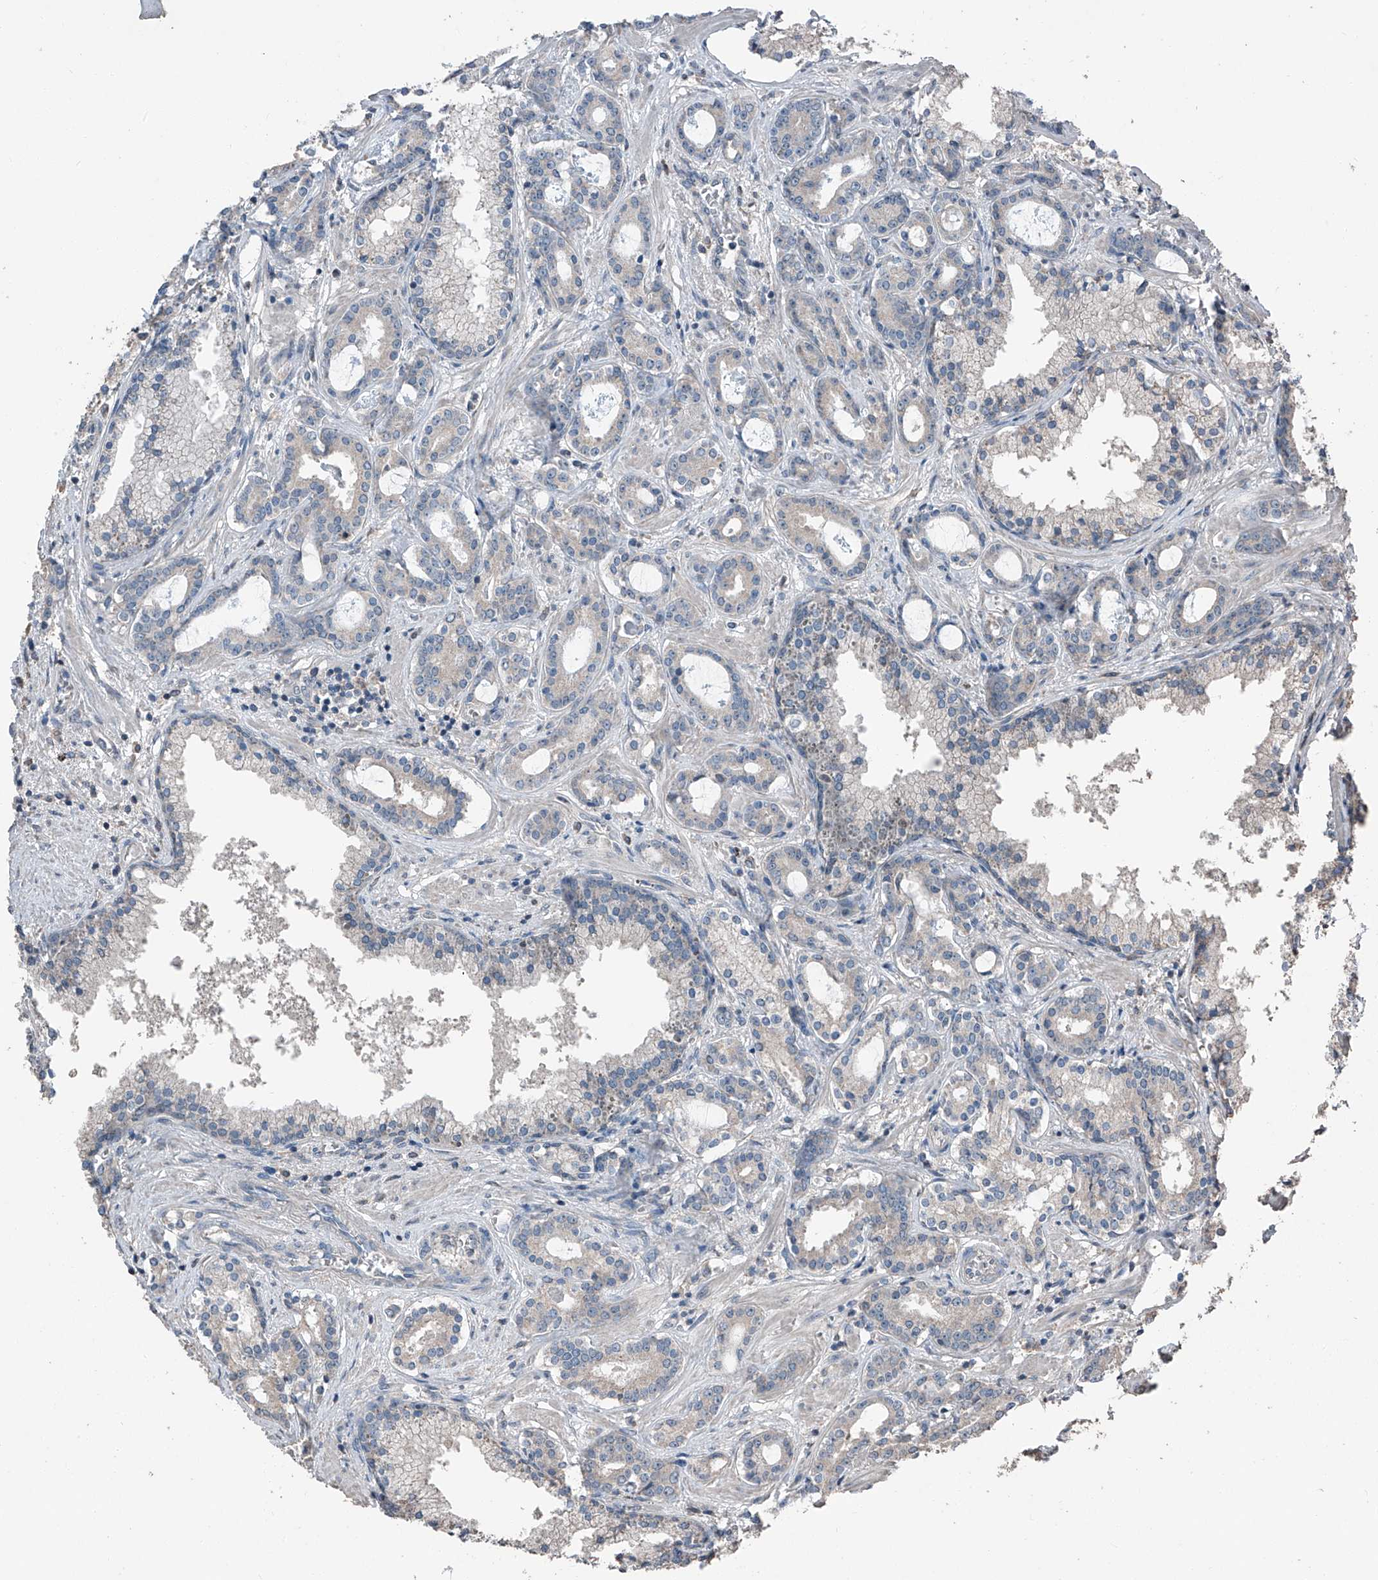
{"staining": {"intensity": "negative", "quantity": "none", "location": "none"}, "tissue": "prostate cancer", "cell_type": "Tumor cells", "image_type": "cancer", "snomed": [{"axis": "morphology", "description": "Adenocarcinoma, High grade"}, {"axis": "topography", "description": "Prostate"}], "caption": "Immunohistochemistry histopathology image of human prostate high-grade adenocarcinoma stained for a protein (brown), which shows no expression in tumor cells.", "gene": "MAMLD1", "patient": {"sex": "male", "age": 58}}